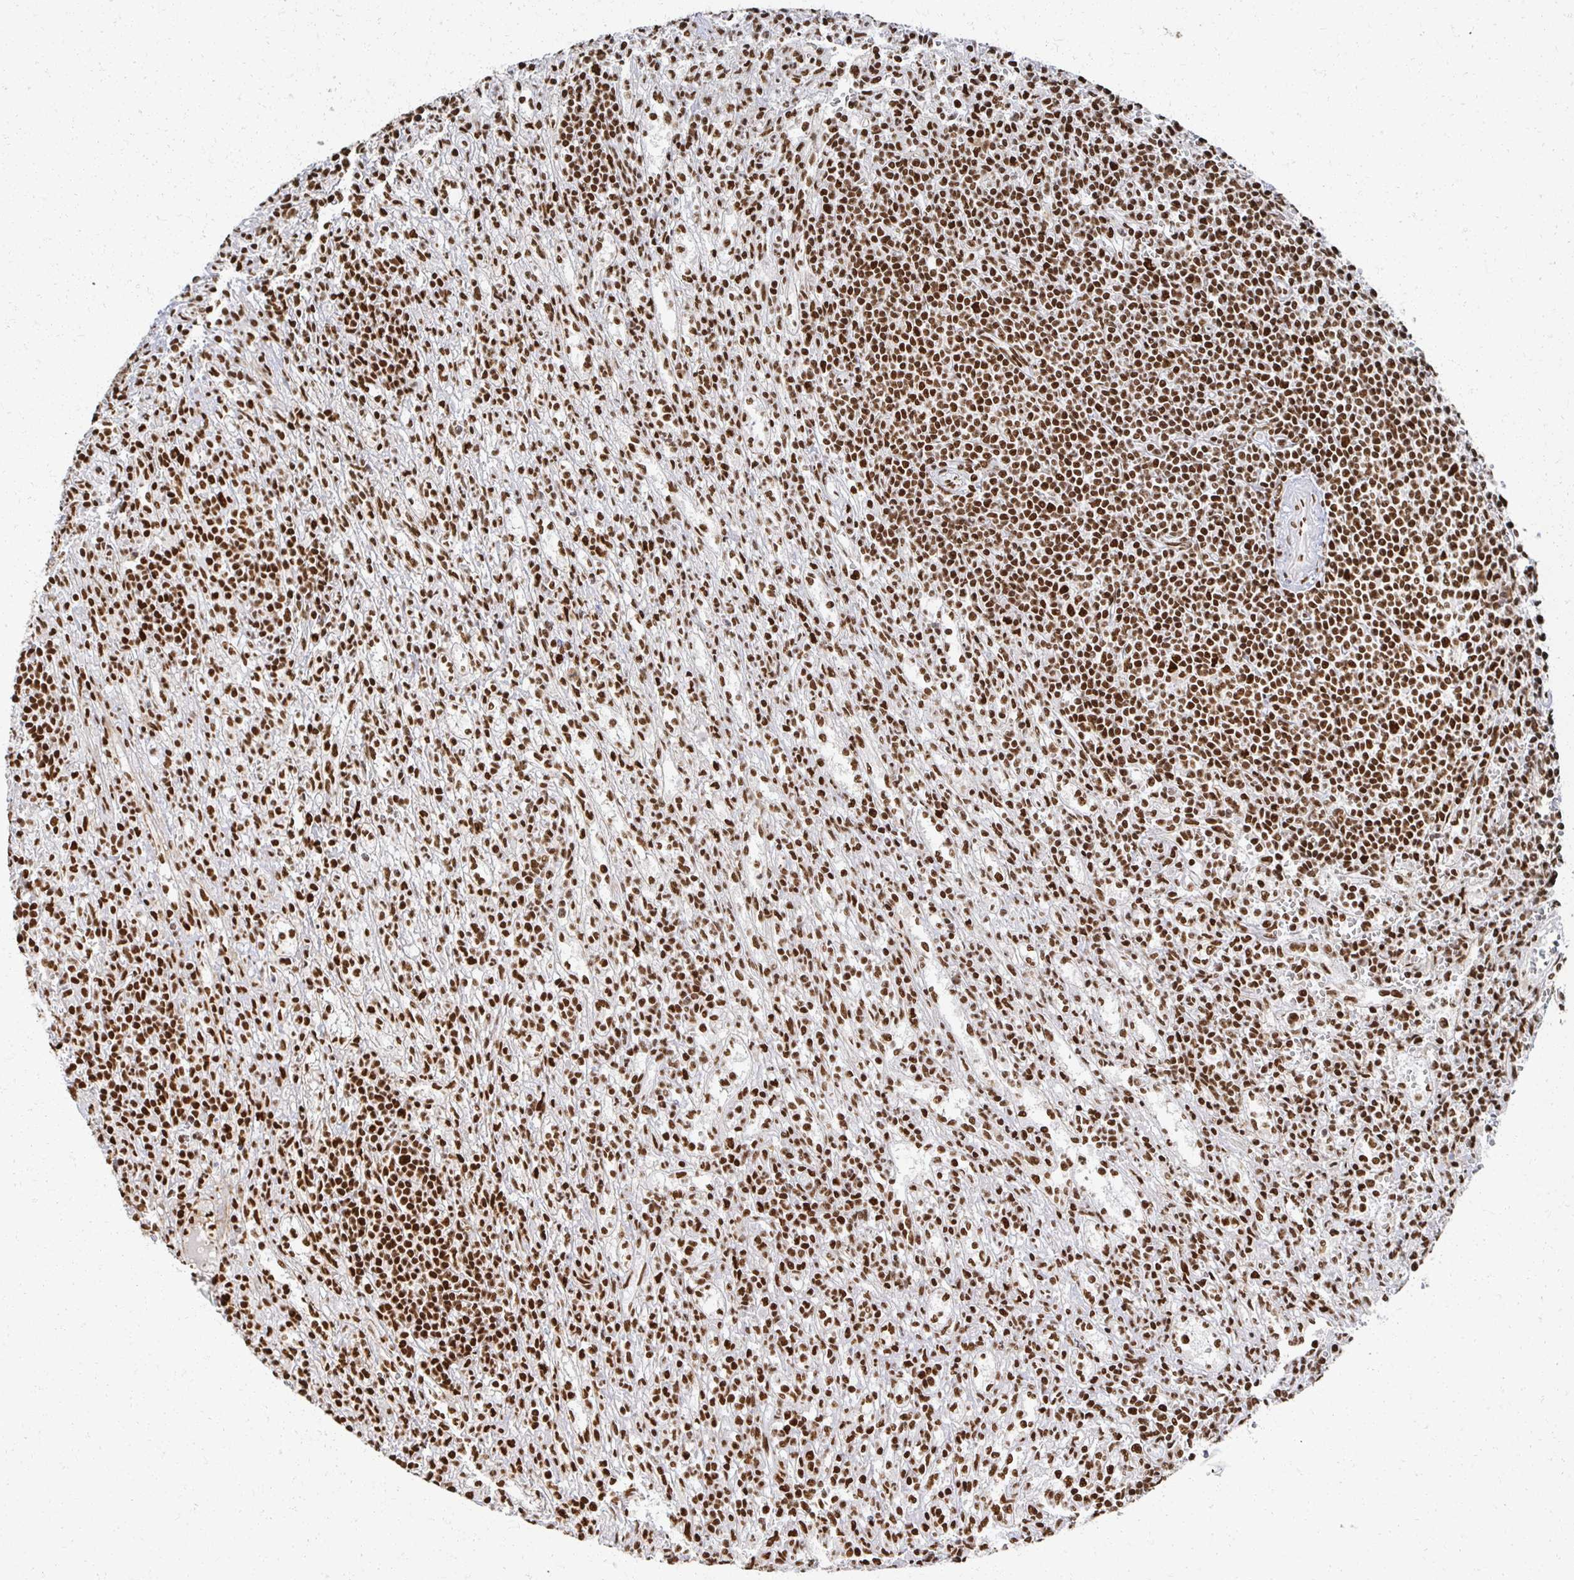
{"staining": {"intensity": "strong", "quantity": ">75%", "location": "nuclear"}, "tissue": "lymphoma", "cell_type": "Tumor cells", "image_type": "cancer", "snomed": [{"axis": "morphology", "description": "Malignant lymphoma, non-Hodgkin's type, Low grade"}, {"axis": "topography", "description": "Spleen"}], "caption": "Immunohistochemistry (IHC) histopathology image of neoplastic tissue: lymphoma stained using immunohistochemistry displays high levels of strong protein expression localized specifically in the nuclear of tumor cells, appearing as a nuclear brown color.", "gene": "RBBP7", "patient": {"sex": "male", "age": 76}}